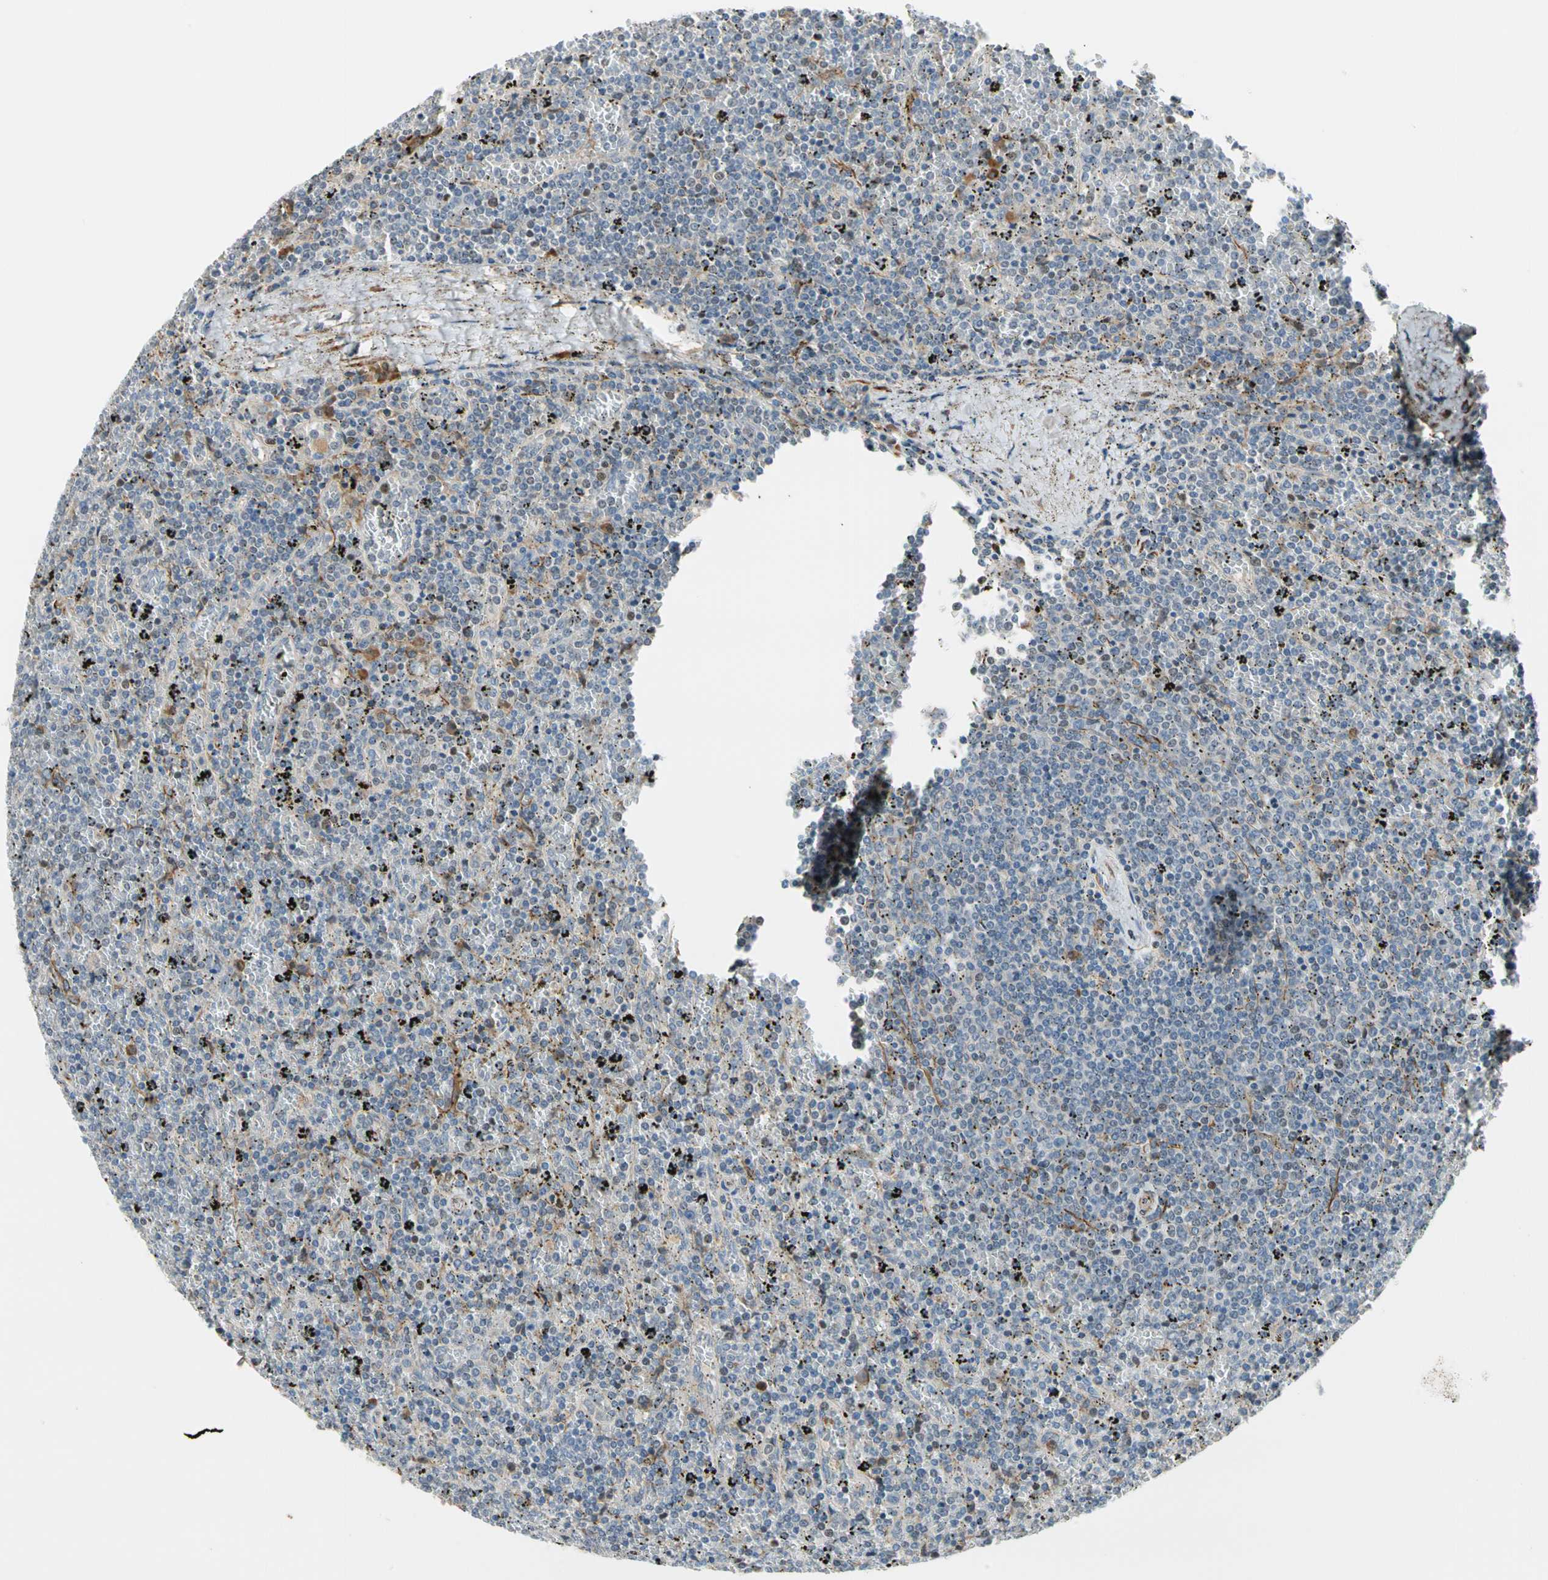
{"staining": {"intensity": "weak", "quantity": "25%-75%", "location": "cytoplasmic/membranous"}, "tissue": "lymphoma", "cell_type": "Tumor cells", "image_type": "cancer", "snomed": [{"axis": "morphology", "description": "Malignant lymphoma, non-Hodgkin's type, Low grade"}, {"axis": "topography", "description": "Spleen"}], "caption": "Immunohistochemistry (IHC) micrograph of neoplastic tissue: human lymphoma stained using immunohistochemistry exhibits low levels of weak protein expression localized specifically in the cytoplasmic/membranous of tumor cells, appearing as a cytoplasmic/membranous brown color.", "gene": "LIMK2", "patient": {"sex": "female", "age": 77}}